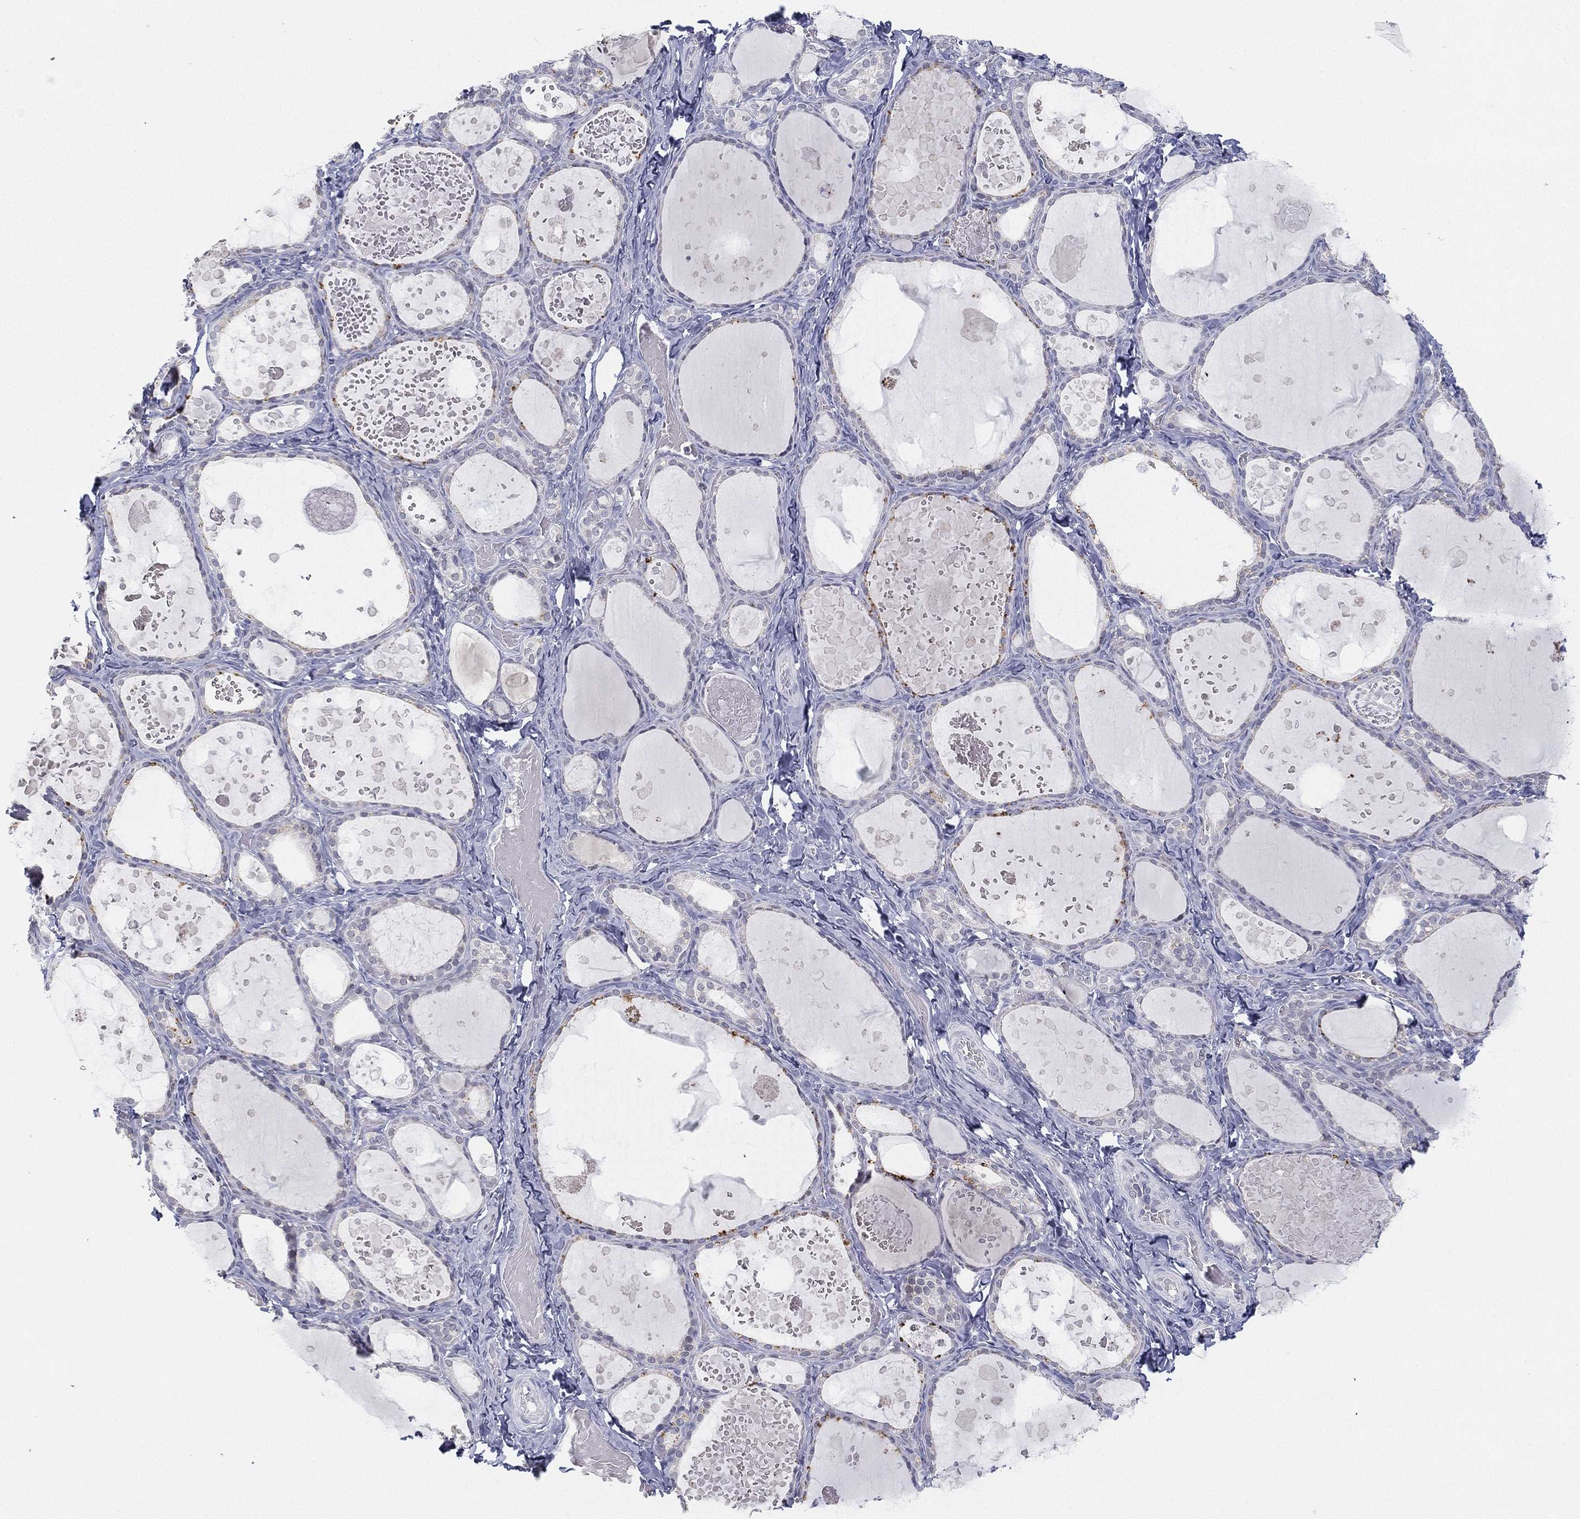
{"staining": {"intensity": "negative", "quantity": "none", "location": "none"}, "tissue": "thyroid gland", "cell_type": "Glandular cells", "image_type": "normal", "snomed": [{"axis": "morphology", "description": "Normal tissue, NOS"}, {"axis": "topography", "description": "Thyroid gland"}], "caption": "Thyroid gland stained for a protein using immunohistochemistry (IHC) demonstrates no staining glandular cells.", "gene": "MS4A8", "patient": {"sex": "female", "age": 56}}